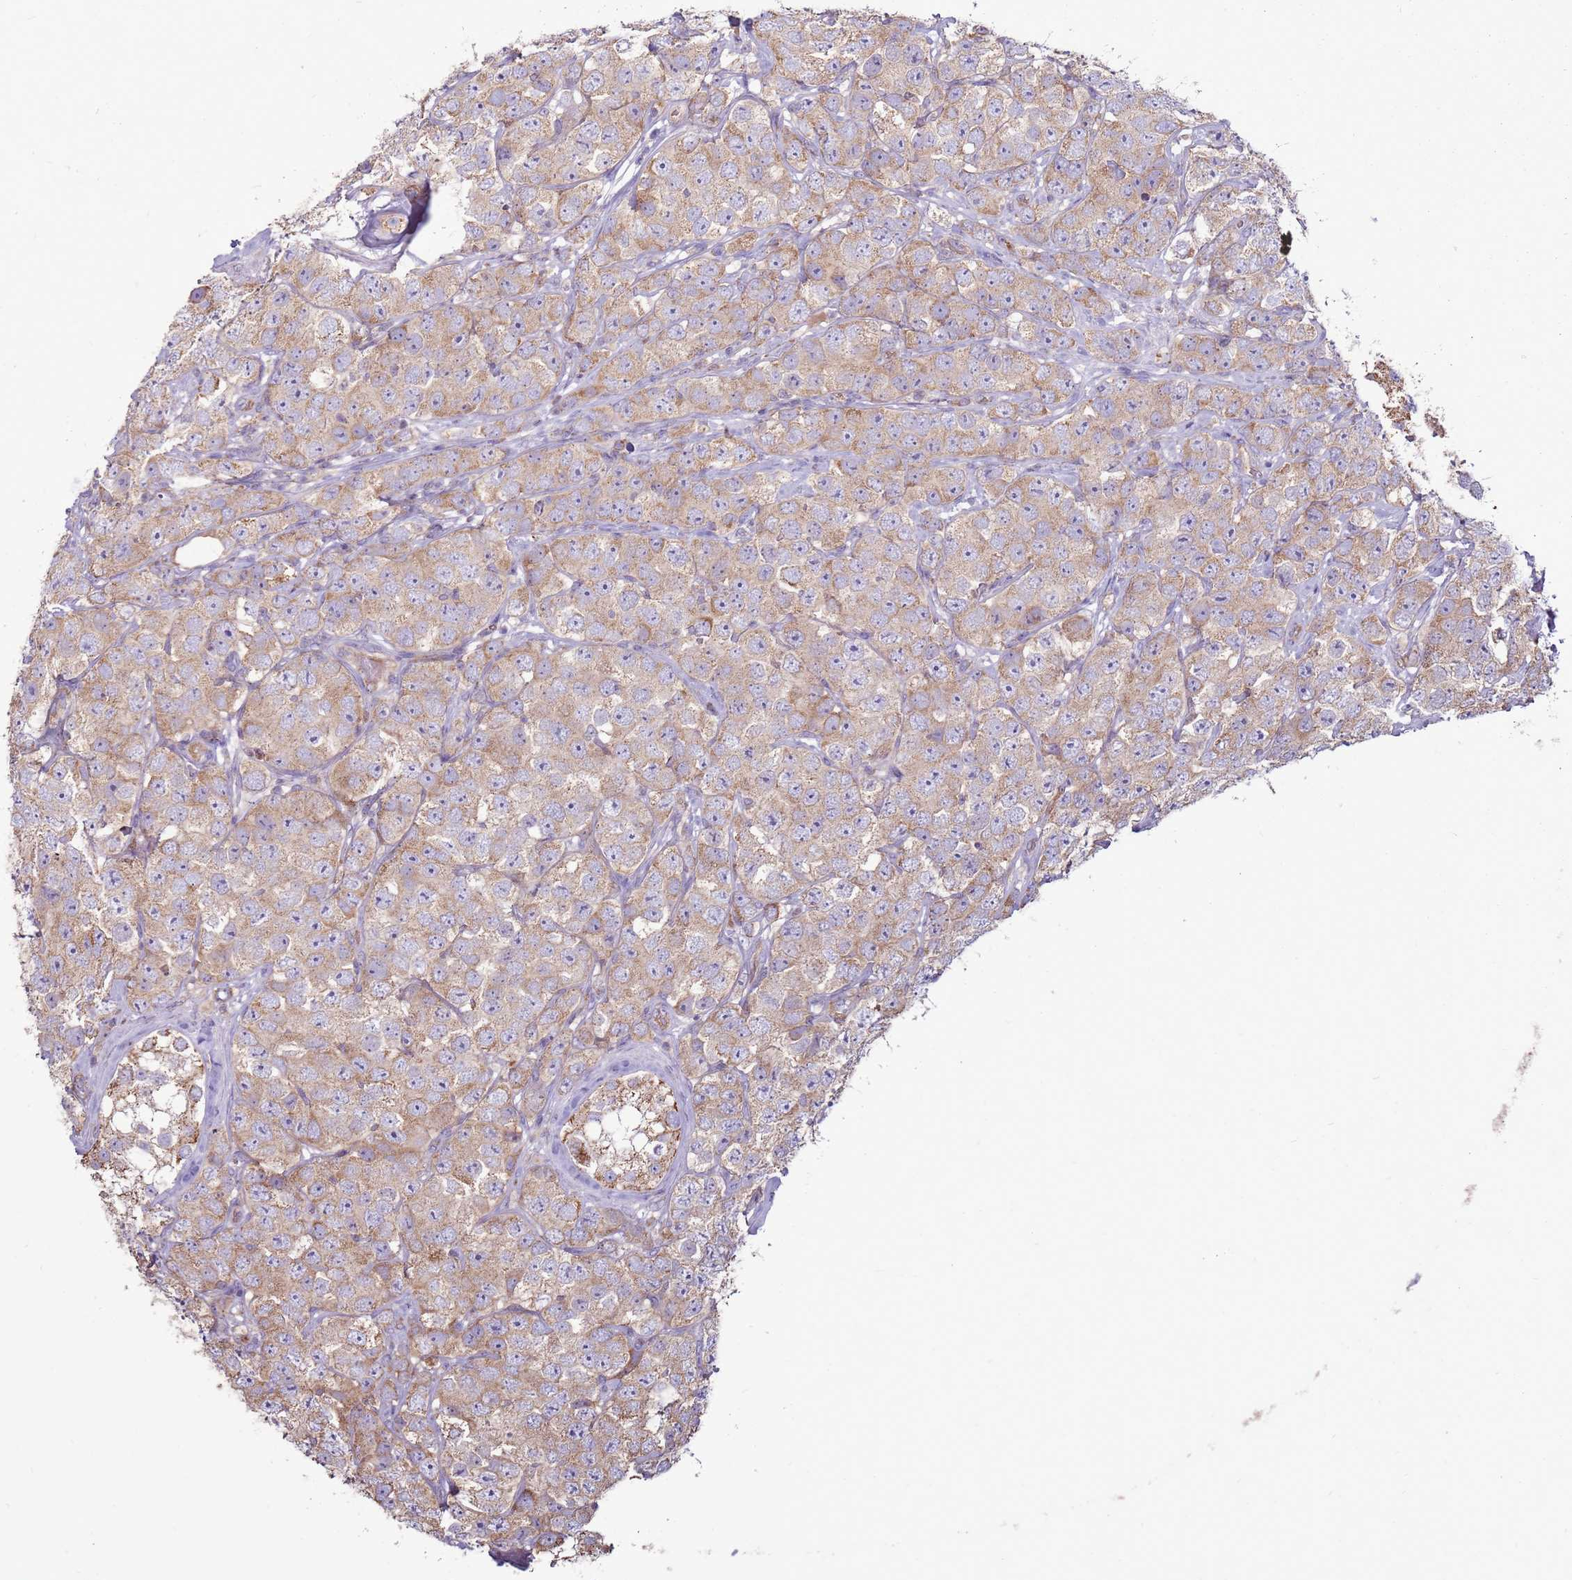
{"staining": {"intensity": "weak", "quantity": ">75%", "location": "cytoplasmic/membranous"}, "tissue": "testis cancer", "cell_type": "Tumor cells", "image_type": "cancer", "snomed": [{"axis": "morphology", "description": "Seminoma, NOS"}, {"axis": "topography", "description": "Testis"}], "caption": "Immunohistochemical staining of testis seminoma displays low levels of weak cytoplasmic/membranous positivity in approximately >75% of tumor cells. The staining was performed using DAB to visualize the protein expression in brown, while the nuclei were stained in blue with hematoxylin (Magnification: 20x).", "gene": "TRAPPC4", "patient": {"sex": "male", "age": 28}}